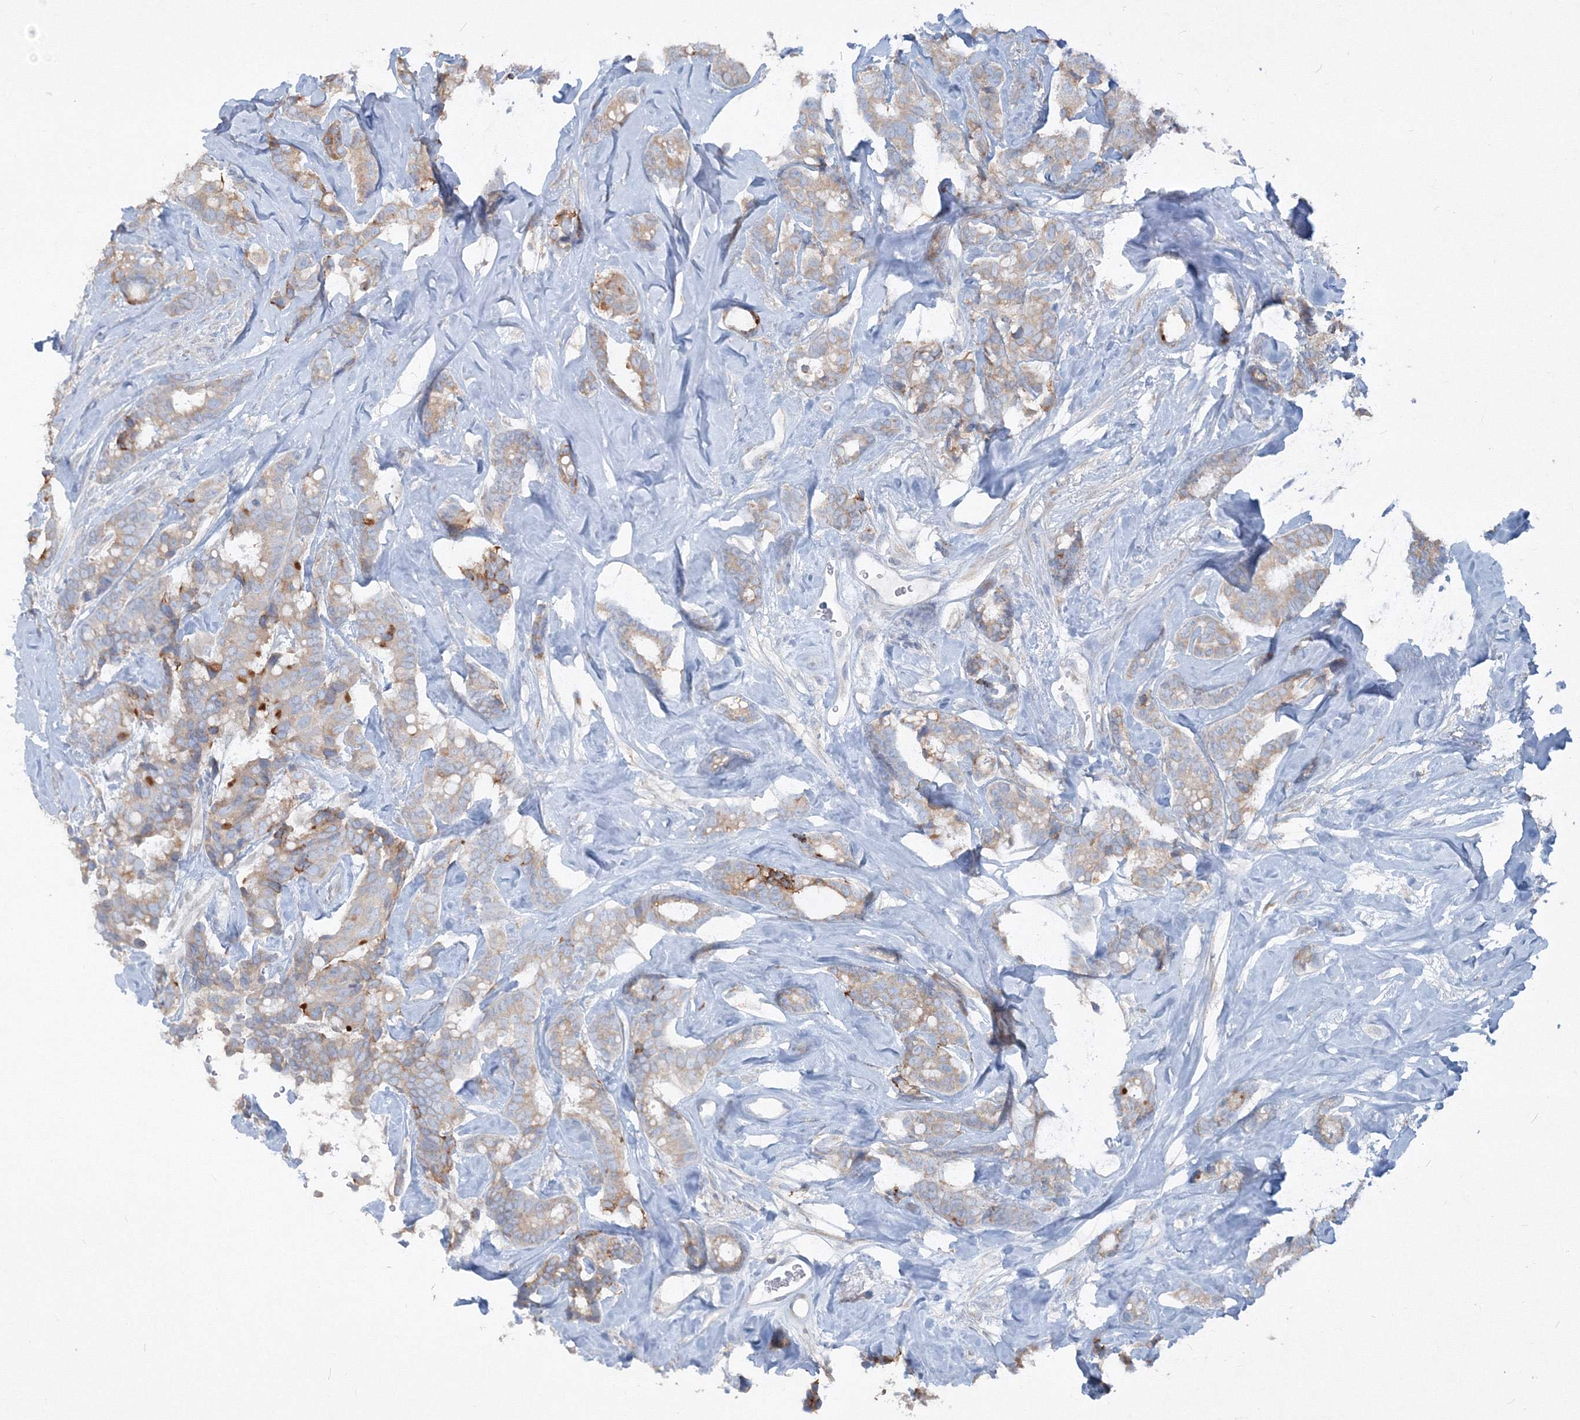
{"staining": {"intensity": "weak", "quantity": "<25%", "location": "cytoplasmic/membranous"}, "tissue": "breast cancer", "cell_type": "Tumor cells", "image_type": "cancer", "snomed": [{"axis": "morphology", "description": "Duct carcinoma"}, {"axis": "topography", "description": "Breast"}], "caption": "Immunohistochemical staining of human breast infiltrating ductal carcinoma shows no significant staining in tumor cells.", "gene": "IFNAR1", "patient": {"sex": "female", "age": 40}}